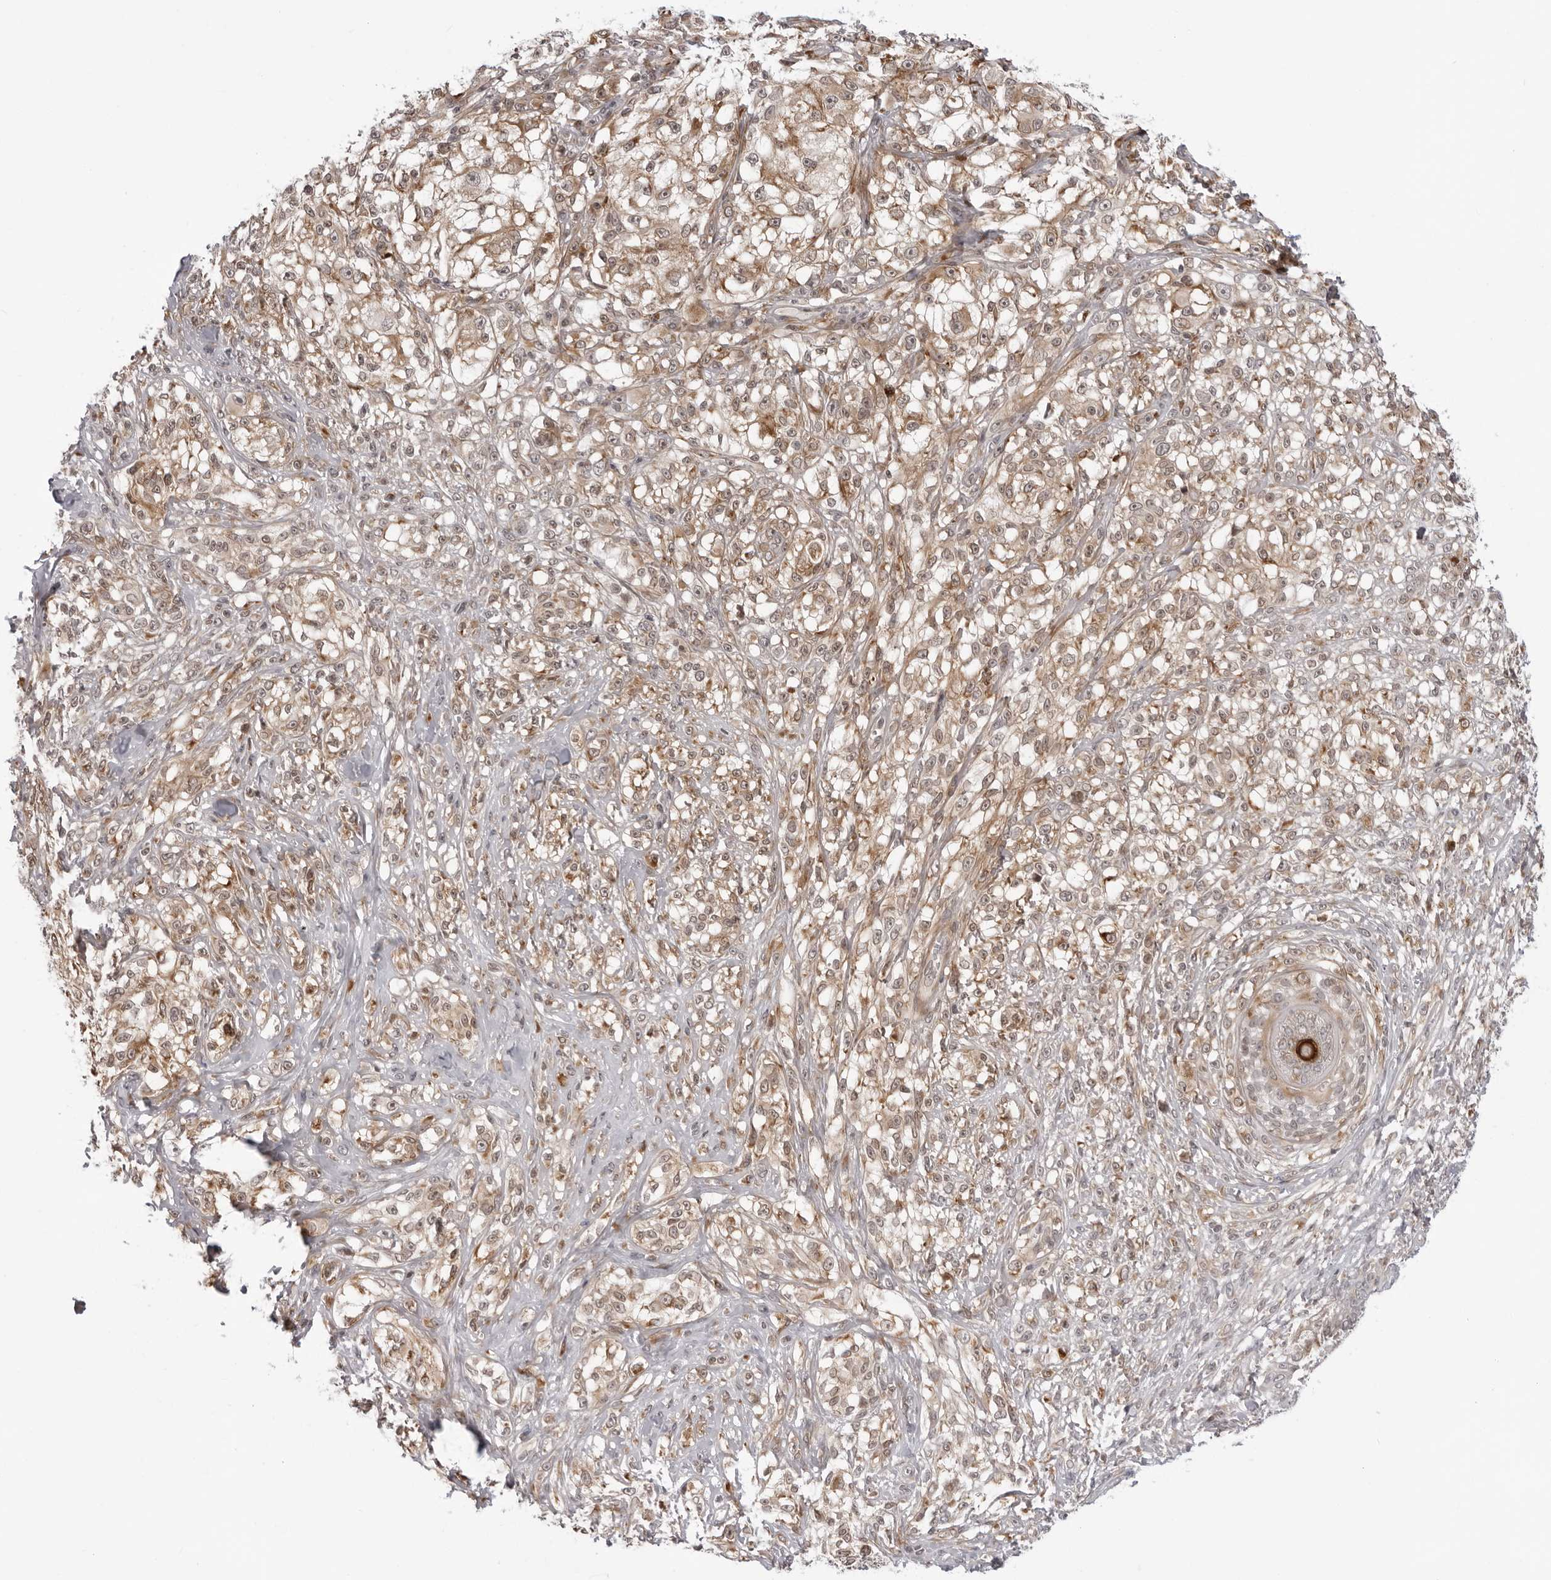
{"staining": {"intensity": "moderate", "quantity": ">75%", "location": "cytoplasmic/membranous"}, "tissue": "melanoma", "cell_type": "Tumor cells", "image_type": "cancer", "snomed": [{"axis": "morphology", "description": "Malignant melanoma, NOS"}, {"axis": "topography", "description": "Skin of head"}], "caption": "The micrograph shows staining of malignant melanoma, revealing moderate cytoplasmic/membranous protein positivity (brown color) within tumor cells. (IHC, brightfield microscopy, high magnification).", "gene": "SRGAP2", "patient": {"sex": "male", "age": 83}}